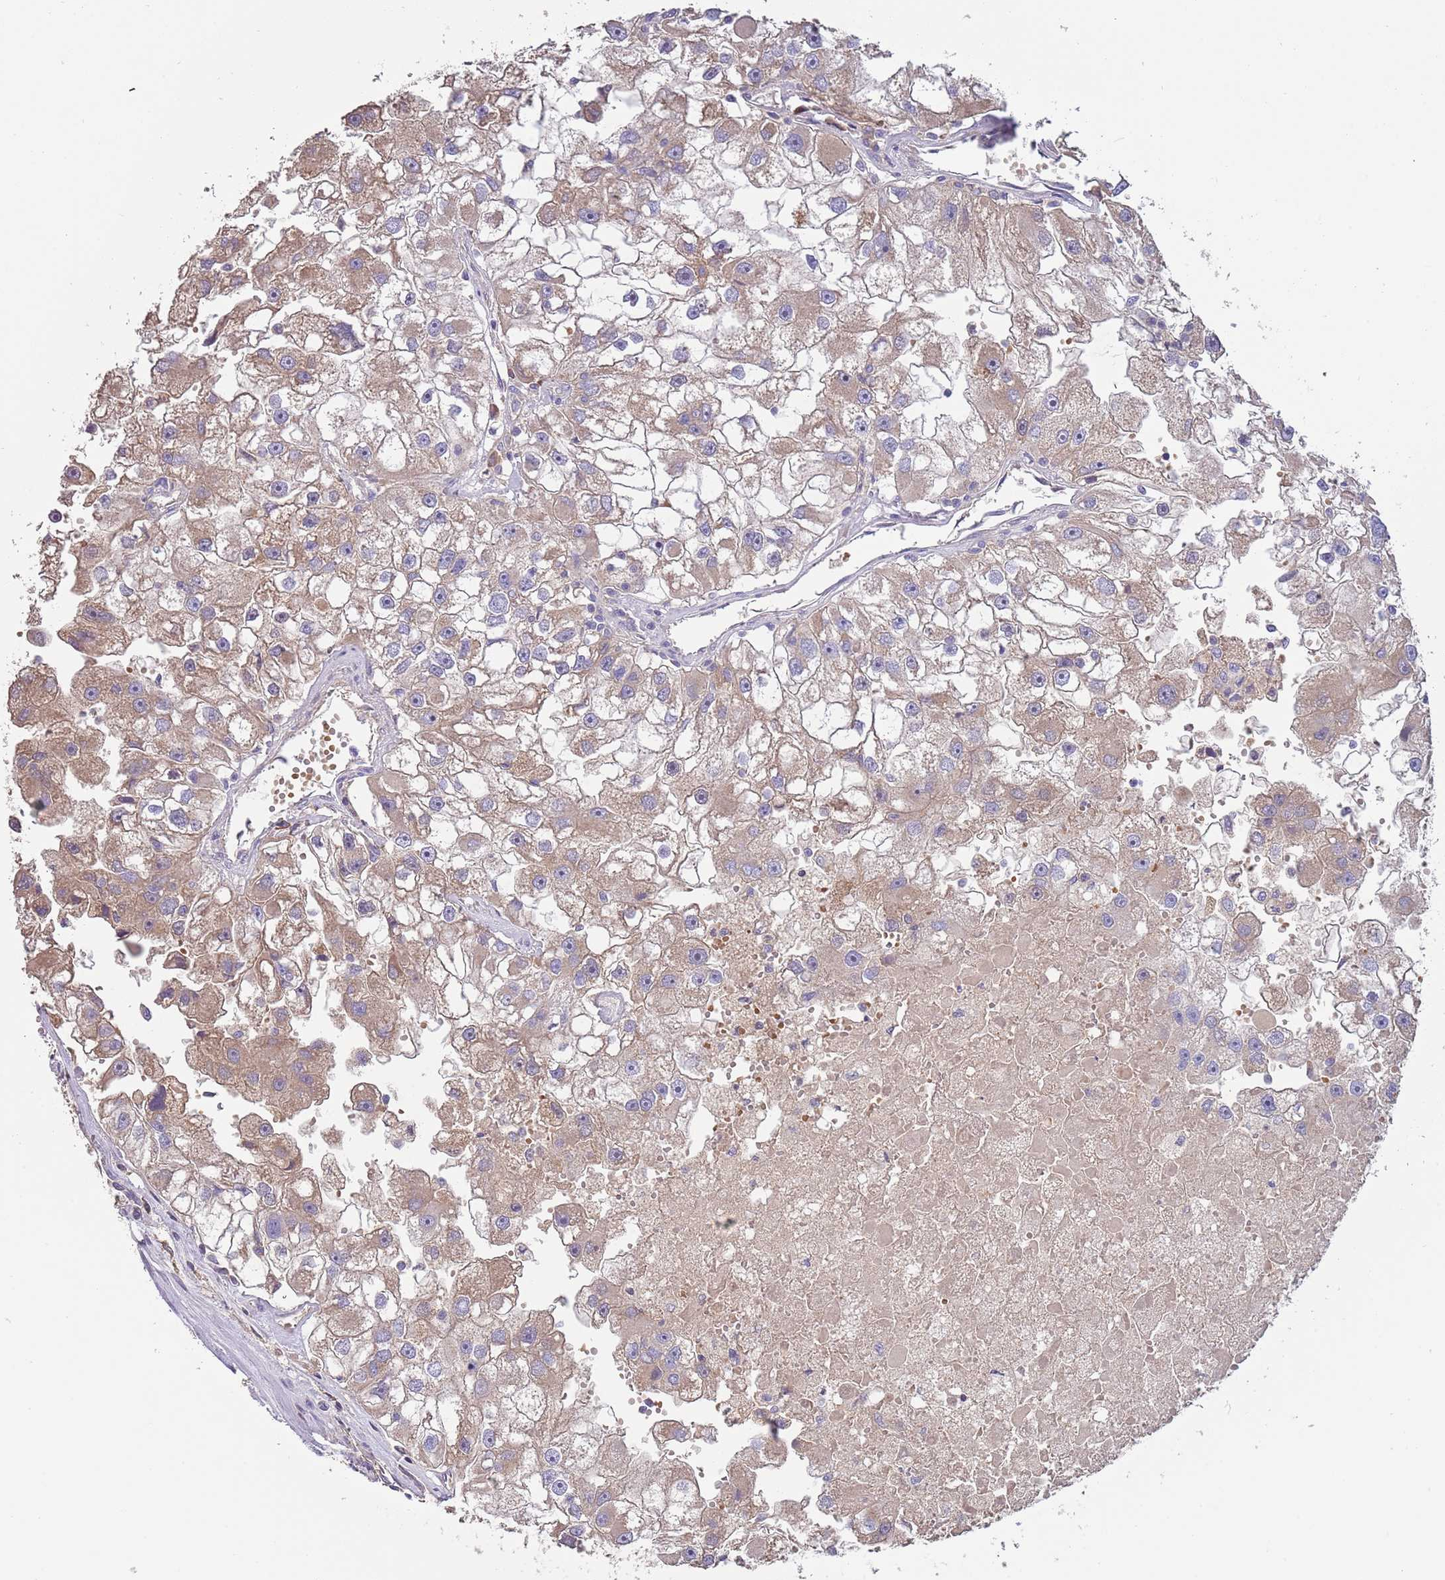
{"staining": {"intensity": "weak", "quantity": ">75%", "location": "cytoplasmic/membranous"}, "tissue": "renal cancer", "cell_type": "Tumor cells", "image_type": "cancer", "snomed": [{"axis": "morphology", "description": "Adenocarcinoma, NOS"}, {"axis": "topography", "description": "Kidney"}], "caption": "This image exhibits IHC staining of human renal cancer, with low weak cytoplasmic/membranous staining in approximately >75% of tumor cells.", "gene": "TRMO", "patient": {"sex": "male", "age": 63}}